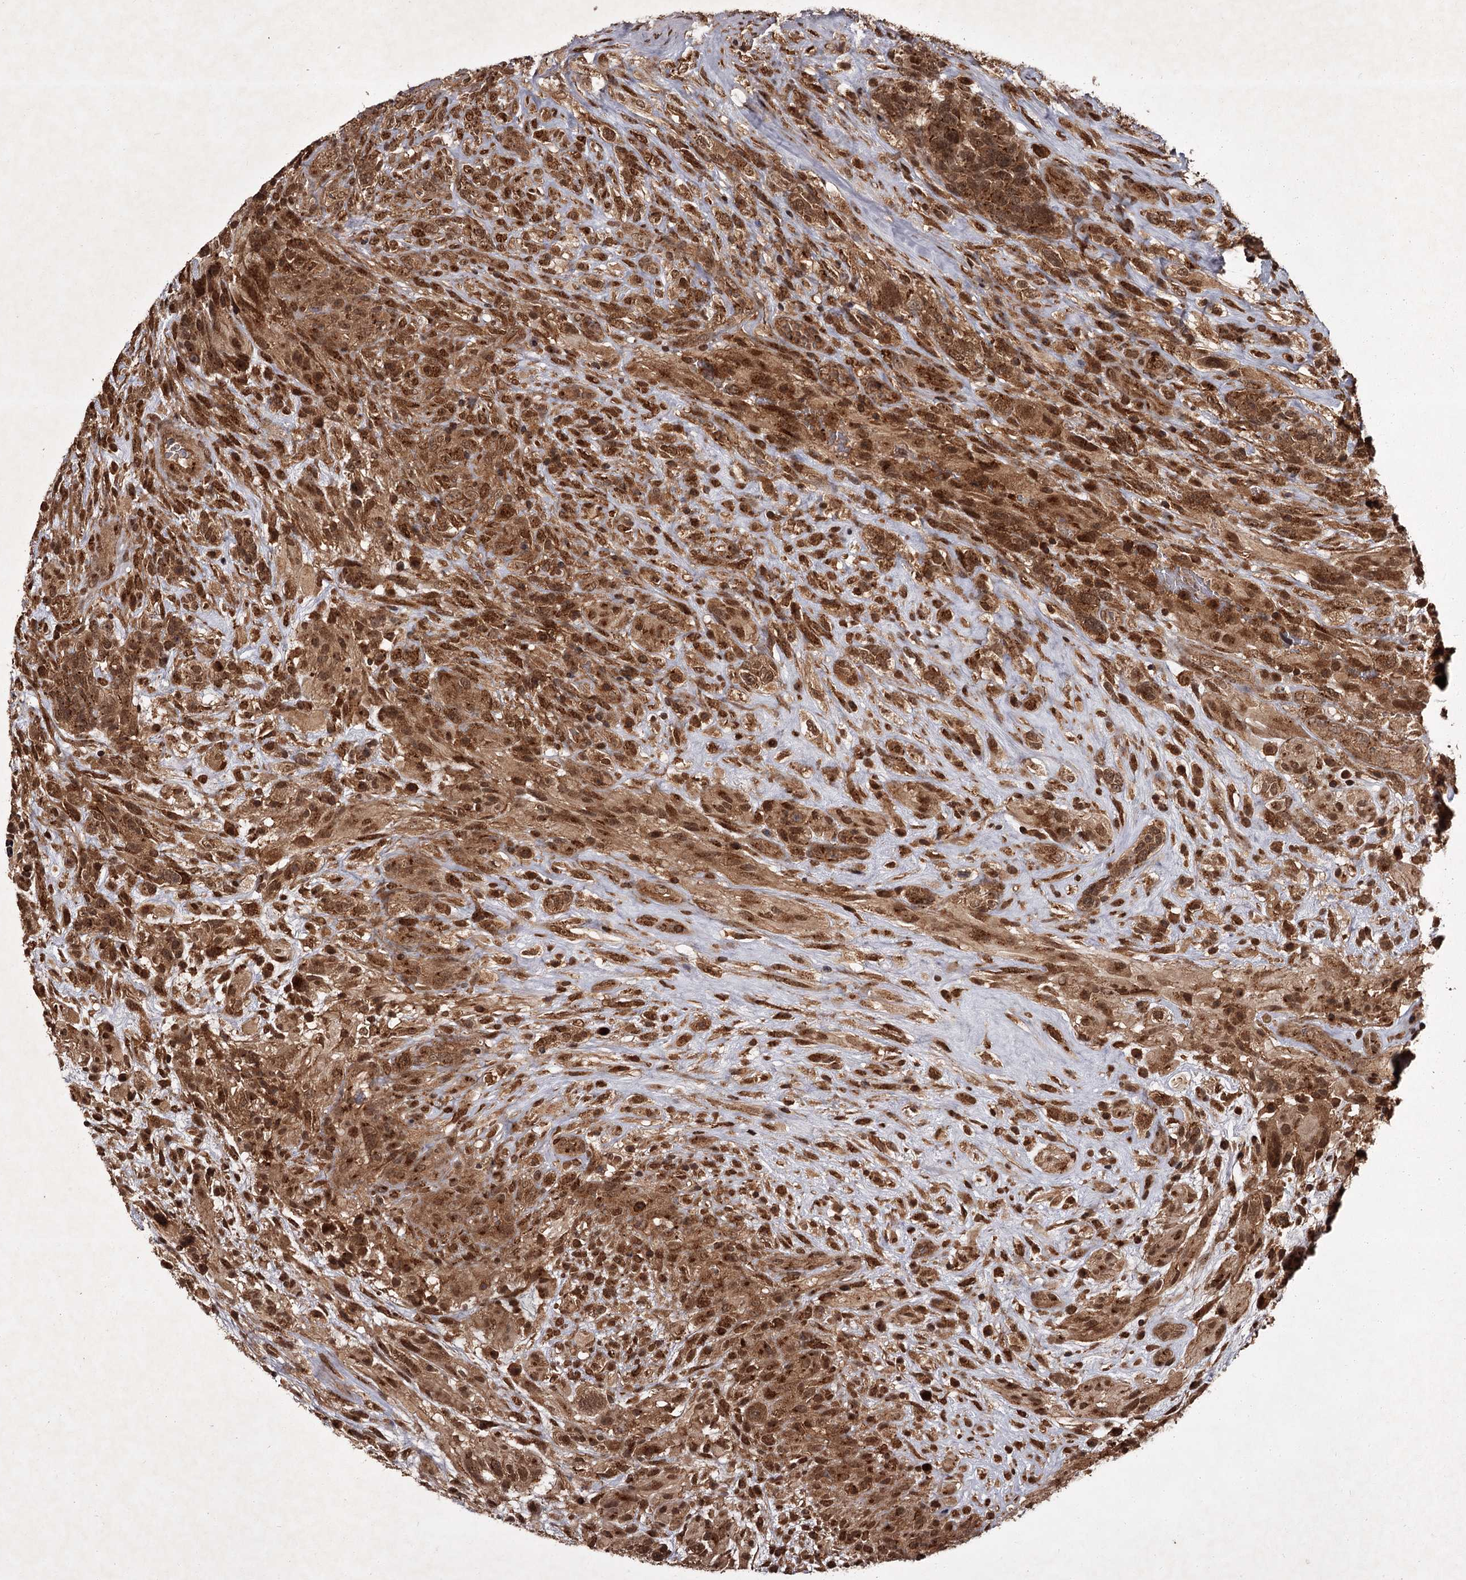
{"staining": {"intensity": "moderate", "quantity": ">75%", "location": "cytoplasmic/membranous,nuclear"}, "tissue": "glioma", "cell_type": "Tumor cells", "image_type": "cancer", "snomed": [{"axis": "morphology", "description": "Glioma, malignant, High grade"}, {"axis": "topography", "description": "Brain"}], "caption": "This image reveals immunohistochemistry (IHC) staining of human glioma, with medium moderate cytoplasmic/membranous and nuclear expression in about >75% of tumor cells.", "gene": "TBC1D23", "patient": {"sex": "male", "age": 61}}